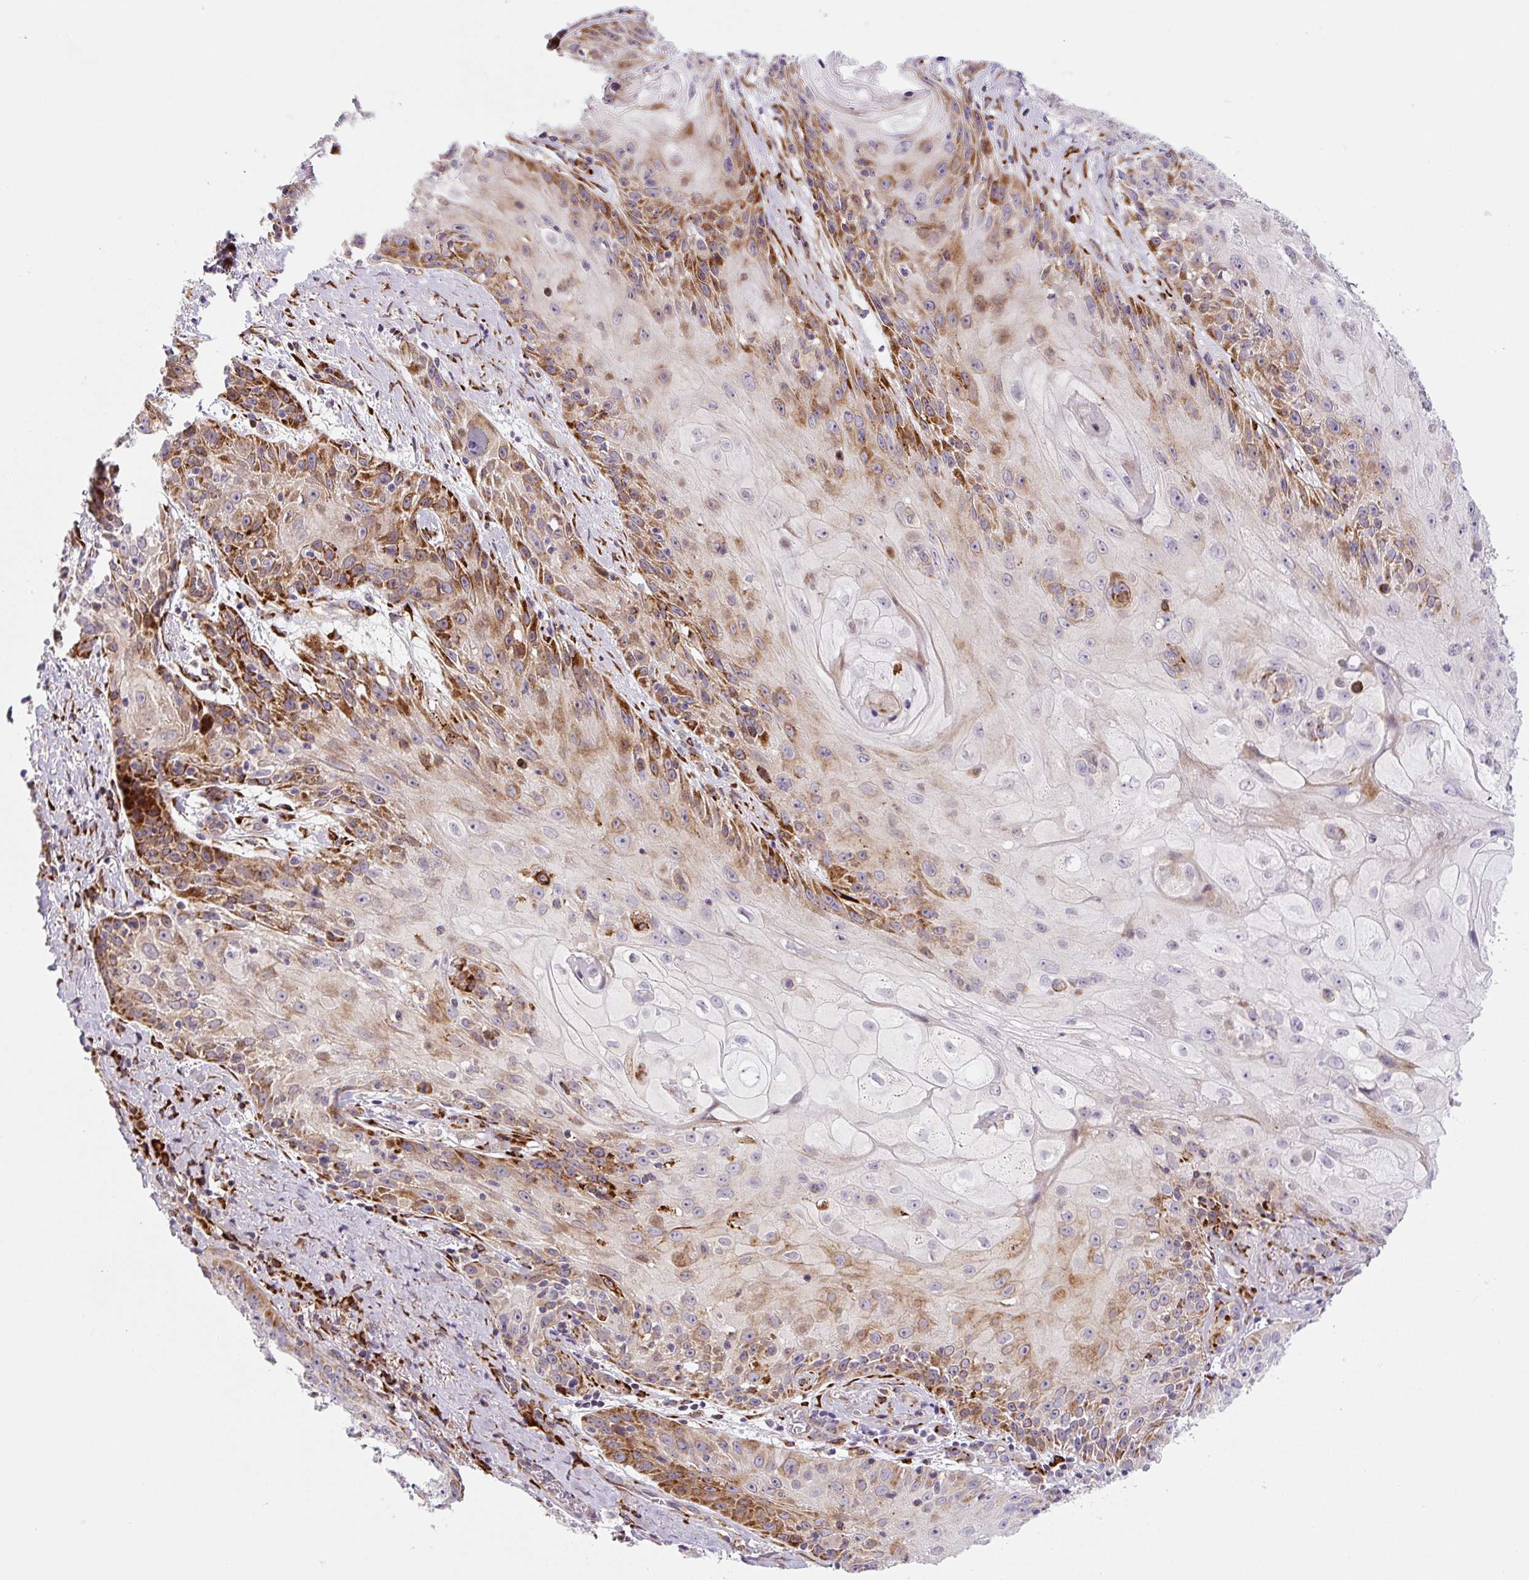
{"staining": {"intensity": "moderate", "quantity": ">75%", "location": "cytoplasmic/membranous"}, "tissue": "skin cancer", "cell_type": "Tumor cells", "image_type": "cancer", "snomed": [{"axis": "morphology", "description": "Squamous cell carcinoma, NOS"}, {"axis": "topography", "description": "Skin"}, {"axis": "topography", "description": "Vulva"}], "caption": "This photomicrograph exhibits immunohistochemistry staining of skin squamous cell carcinoma, with medium moderate cytoplasmic/membranous positivity in approximately >75% of tumor cells.", "gene": "DISP3", "patient": {"sex": "female", "age": 76}}